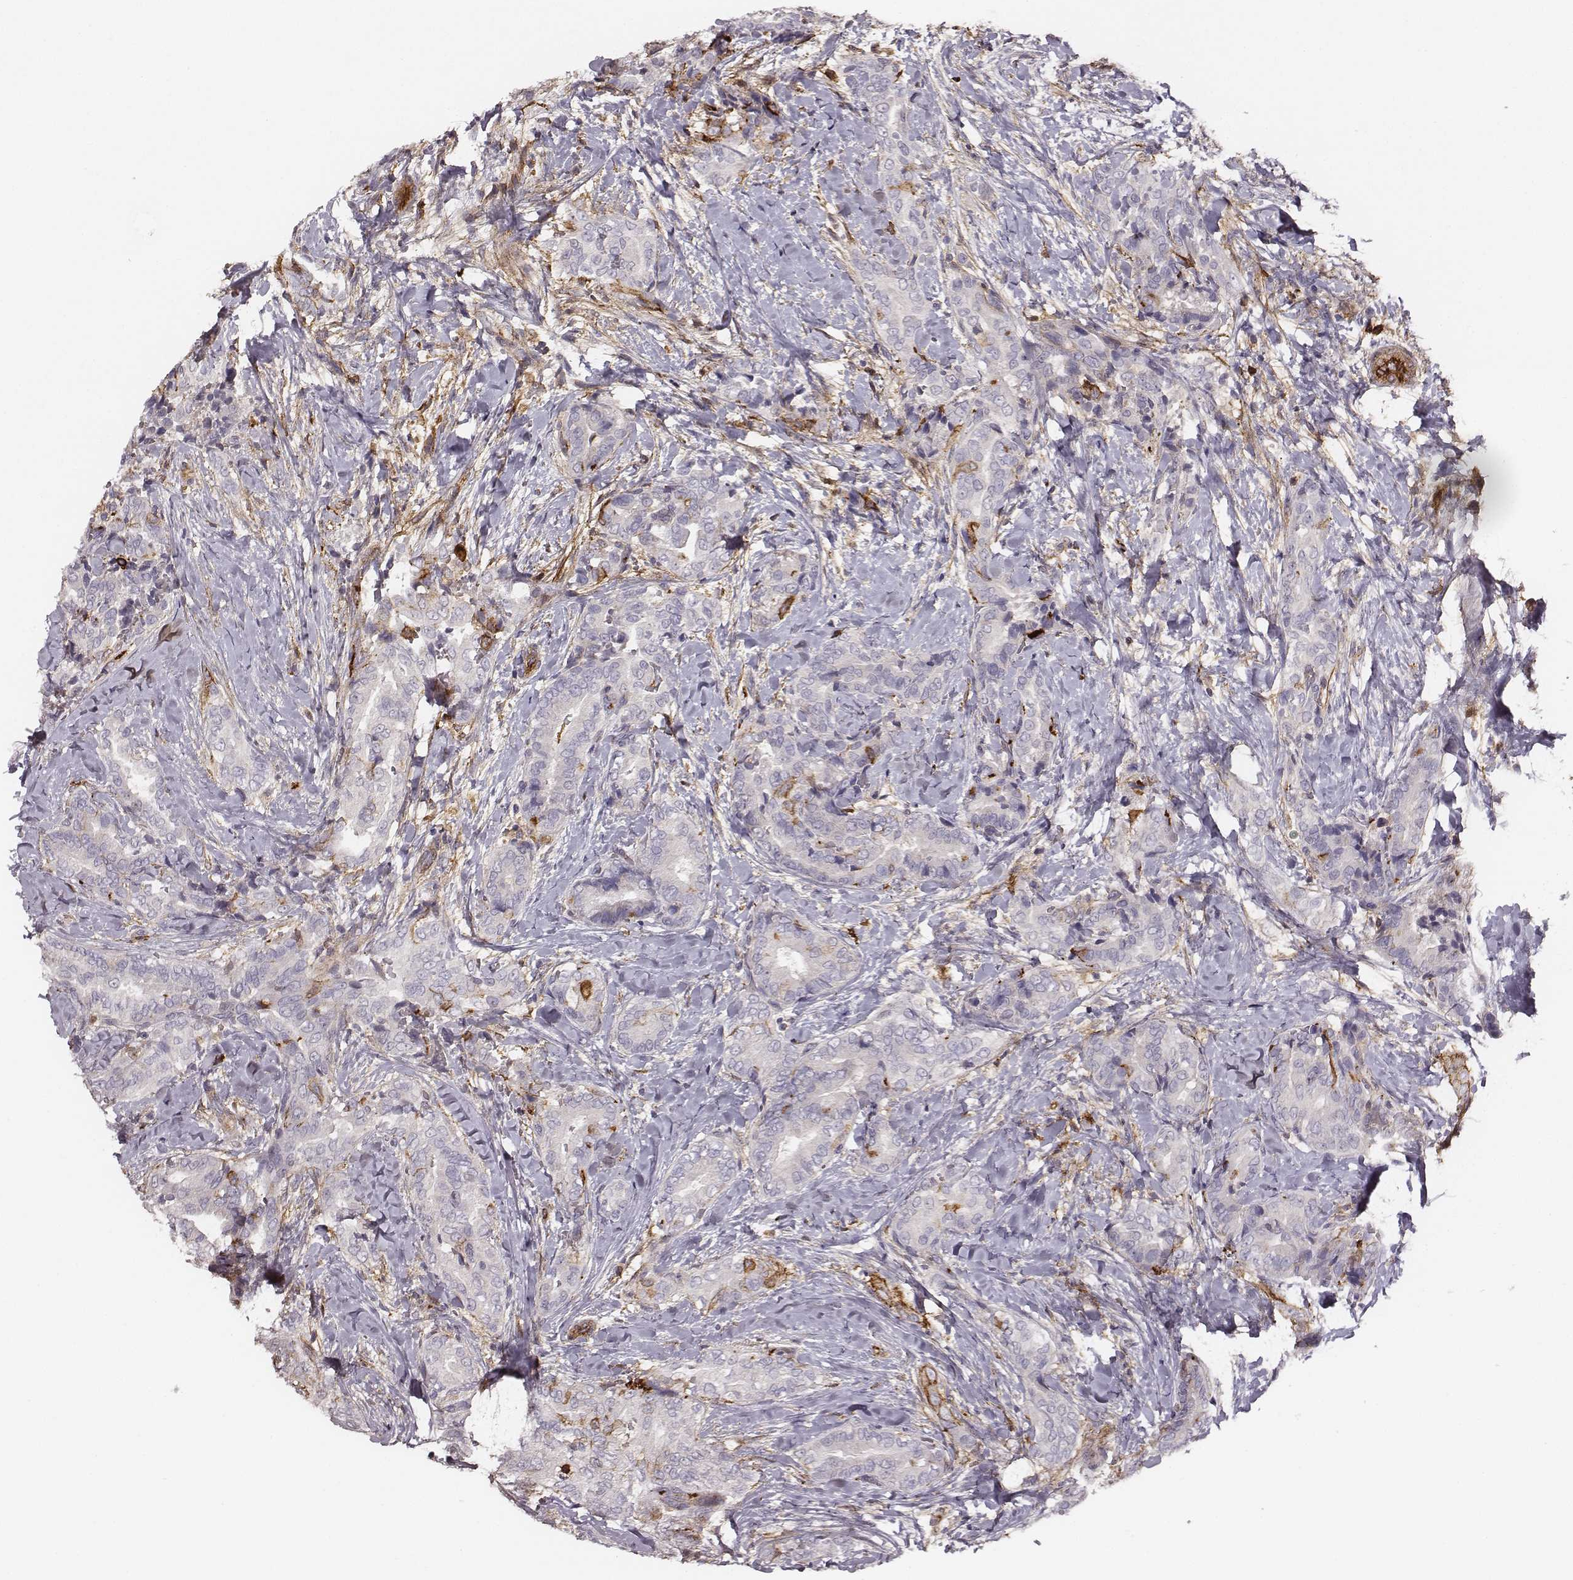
{"staining": {"intensity": "negative", "quantity": "none", "location": "none"}, "tissue": "thyroid cancer", "cell_type": "Tumor cells", "image_type": "cancer", "snomed": [{"axis": "morphology", "description": "Papillary adenocarcinoma, NOS"}, {"axis": "topography", "description": "Thyroid gland"}], "caption": "This is an immunohistochemistry photomicrograph of thyroid cancer. There is no positivity in tumor cells.", "gene": "ZYX", "patient": {"sex": "male", "age": 61}}